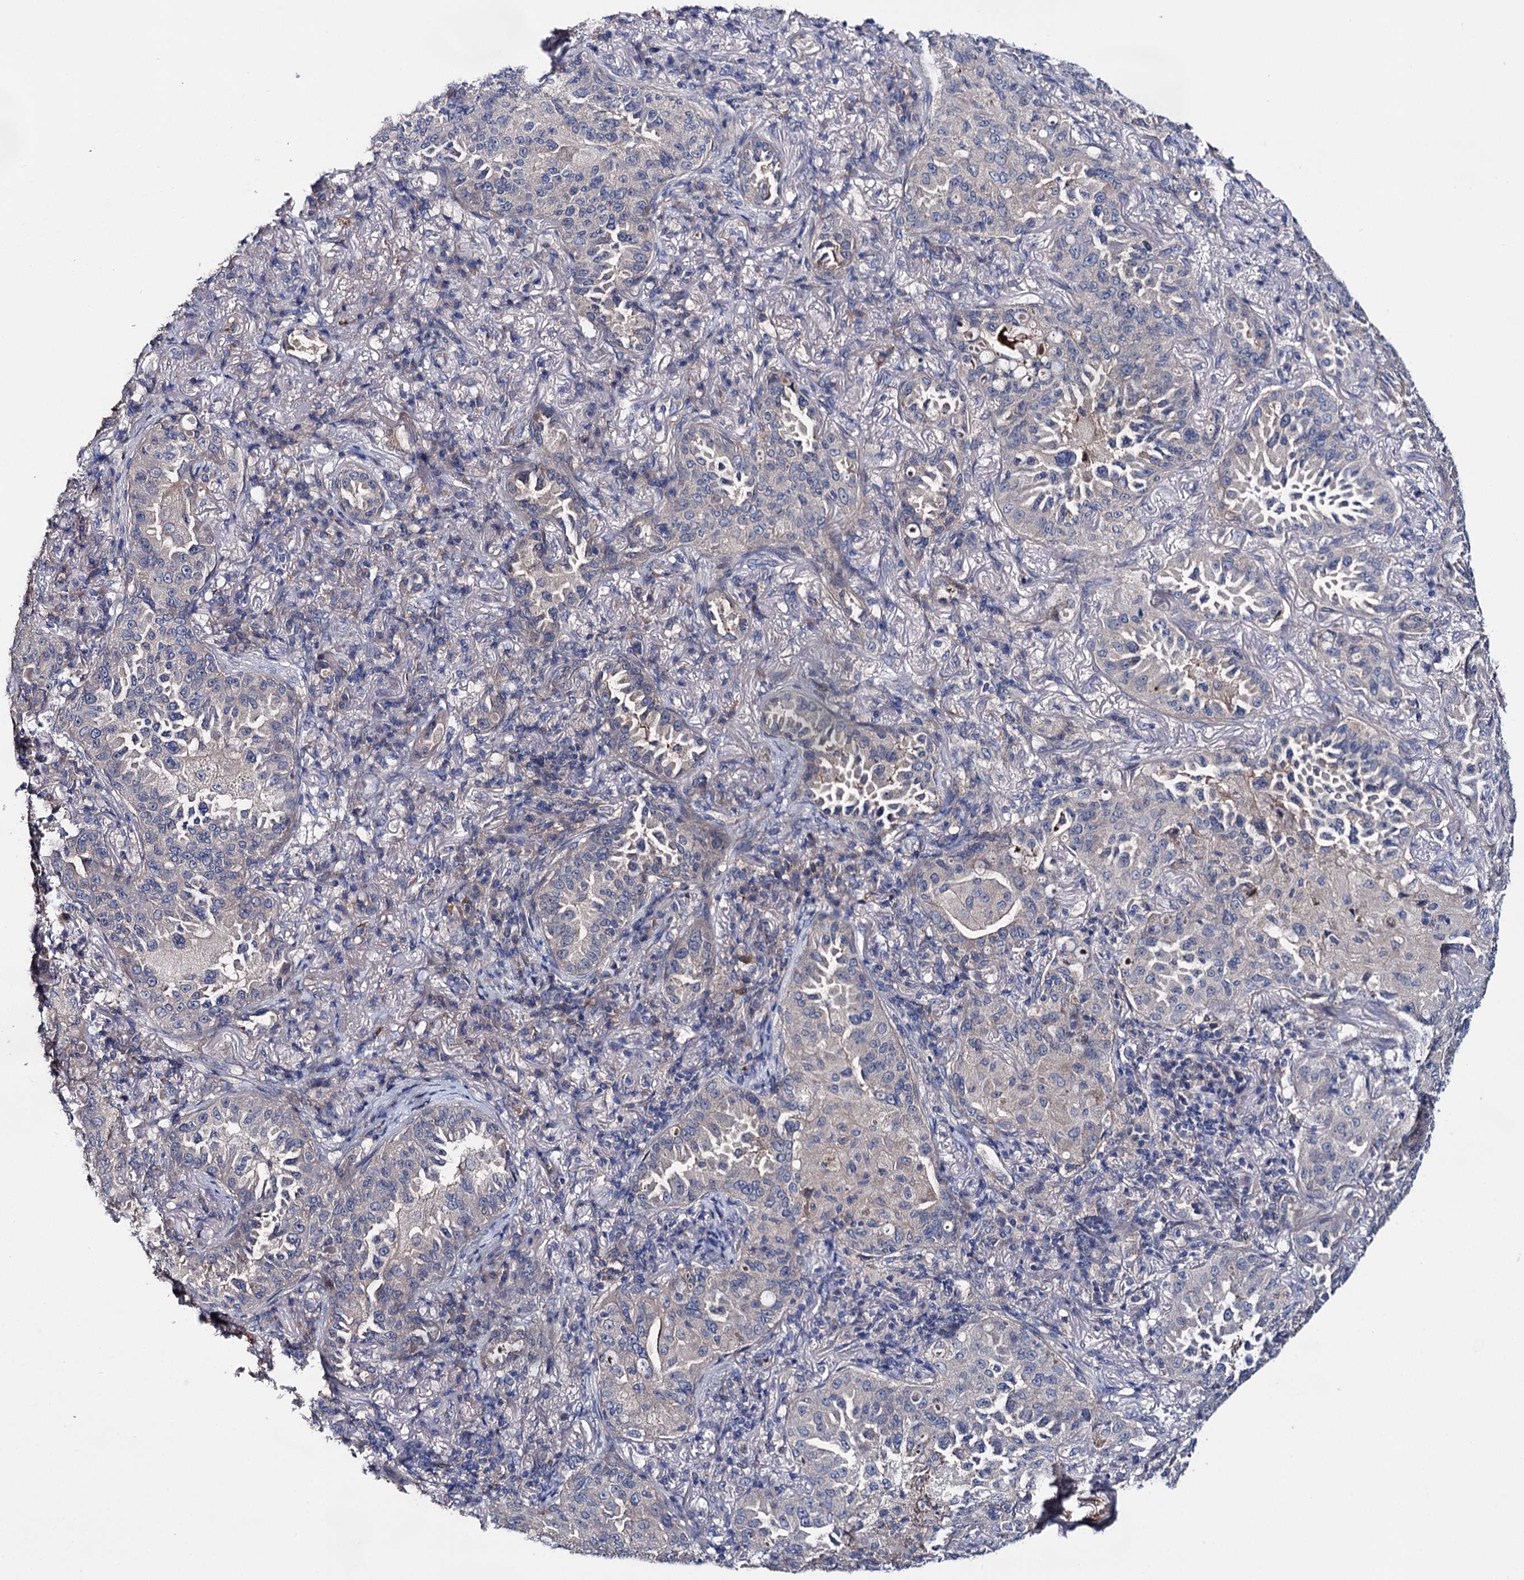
{"staining": {"intensity": "negative", "quantity": "none", "location": "none"}, "tissue": "lung cancer", "cell_type": "Tumor cells", "image_type": "cancer", "snomed": [{"axis": "morphology", "description": "Adenocarcinoma, NOS"}, {"axis": "topography", "description": "Lung"}], "caption": "Immunohistochemistry (IHC) of human lung adenocarcinoma reveals no staining in tumor cells.", "gene": "PPP1R32", "patient": {"sex": "female", "age": 69}}